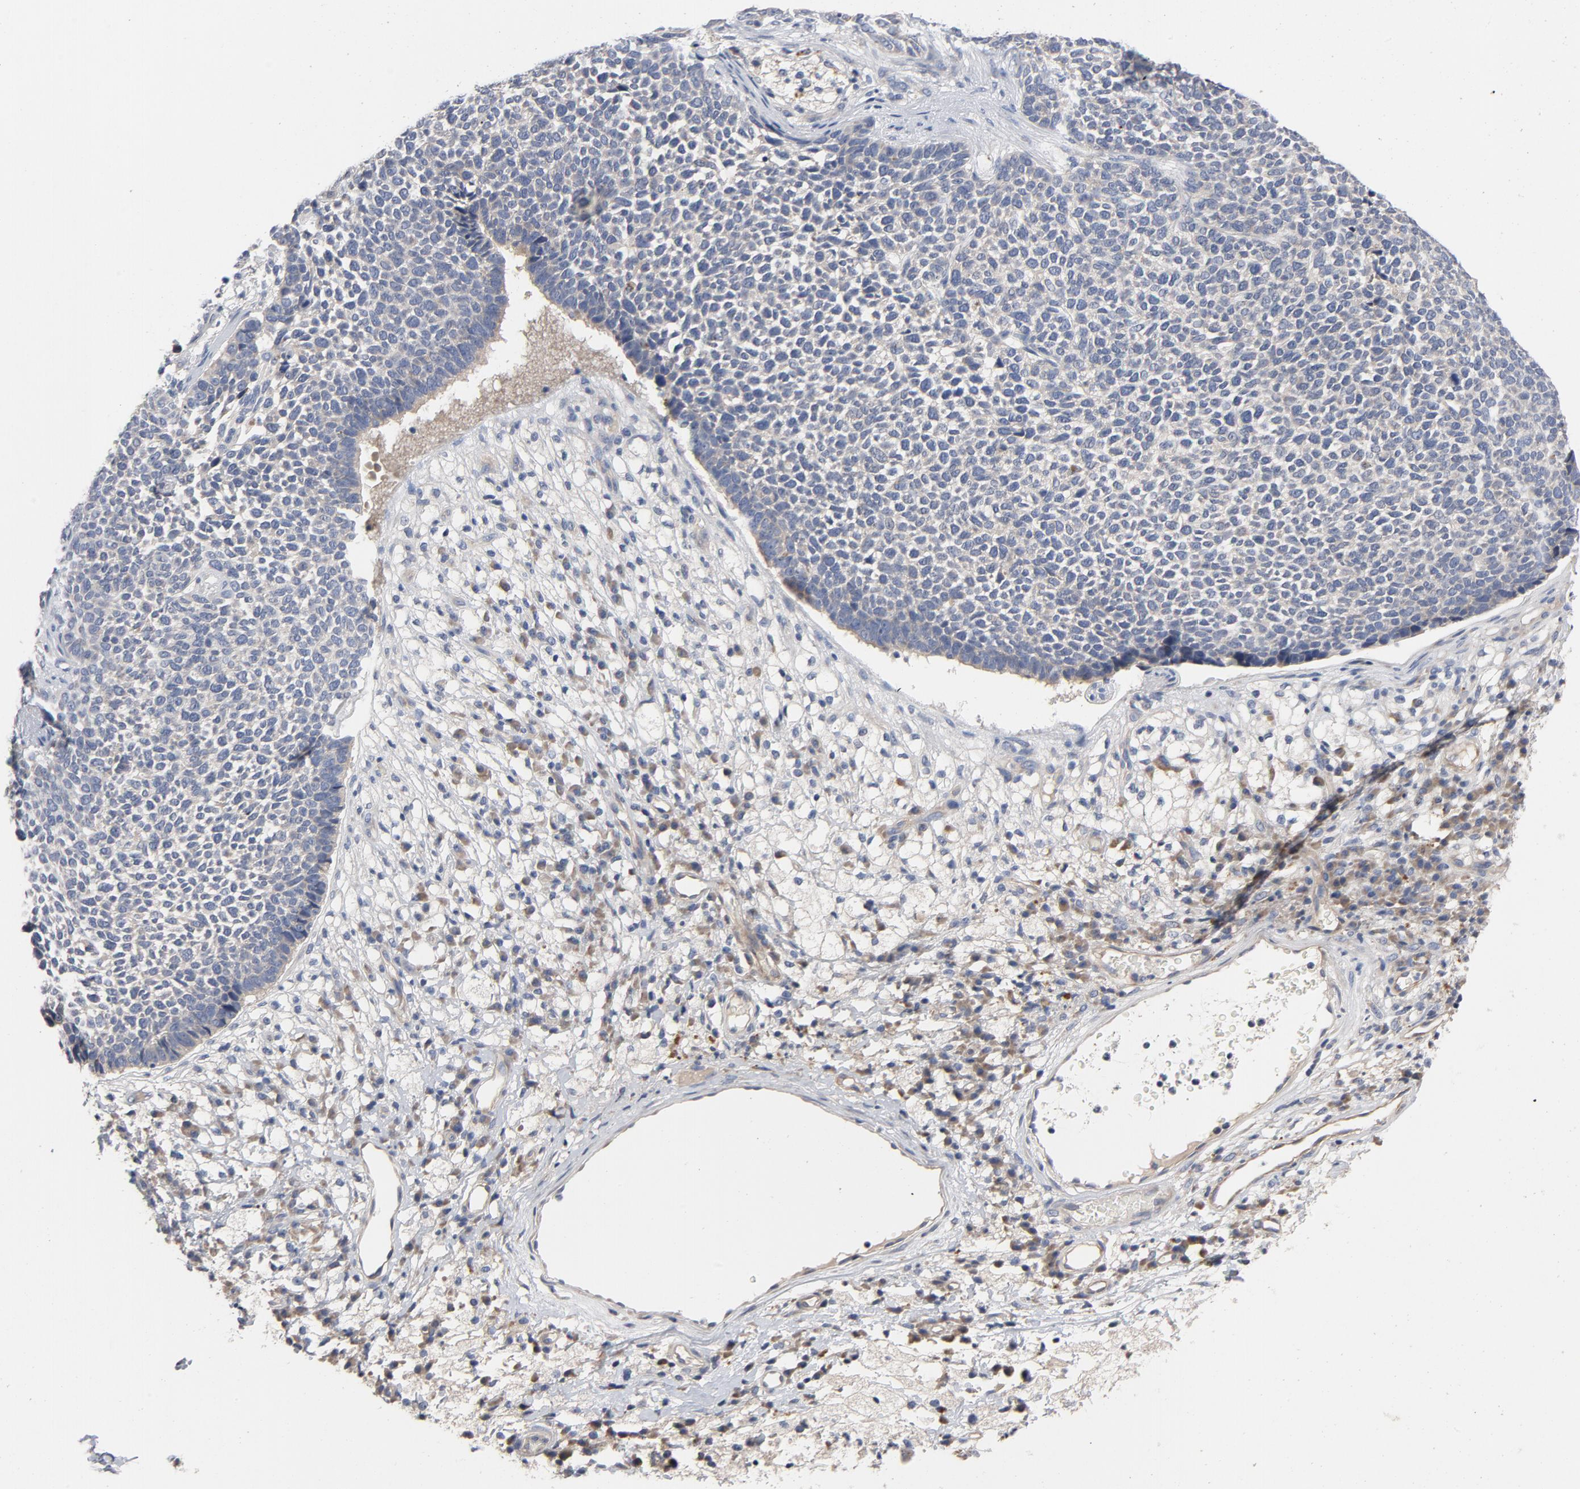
{"staining": {"intensity": "weak", "quantity": "<25%", "location": "cytoplasmic/membranous"}, "tissue": "skin cancer", "cell_type": "Tumor cells", "image_type": "cancer", "snomed": [{"axis": "morphology", "description": "Basal cell carcinoma"}, {"axis": "topography", "description": "Skin"}], "caption": "A high-resolution image shows immunohistochemistry (IHC) staining of skin cancer (basal cell carcinoma), which reveals no significant positivity in tumor cells.", "gene": "CCDC134", "patient": {"sex": "female", "age": 84}}